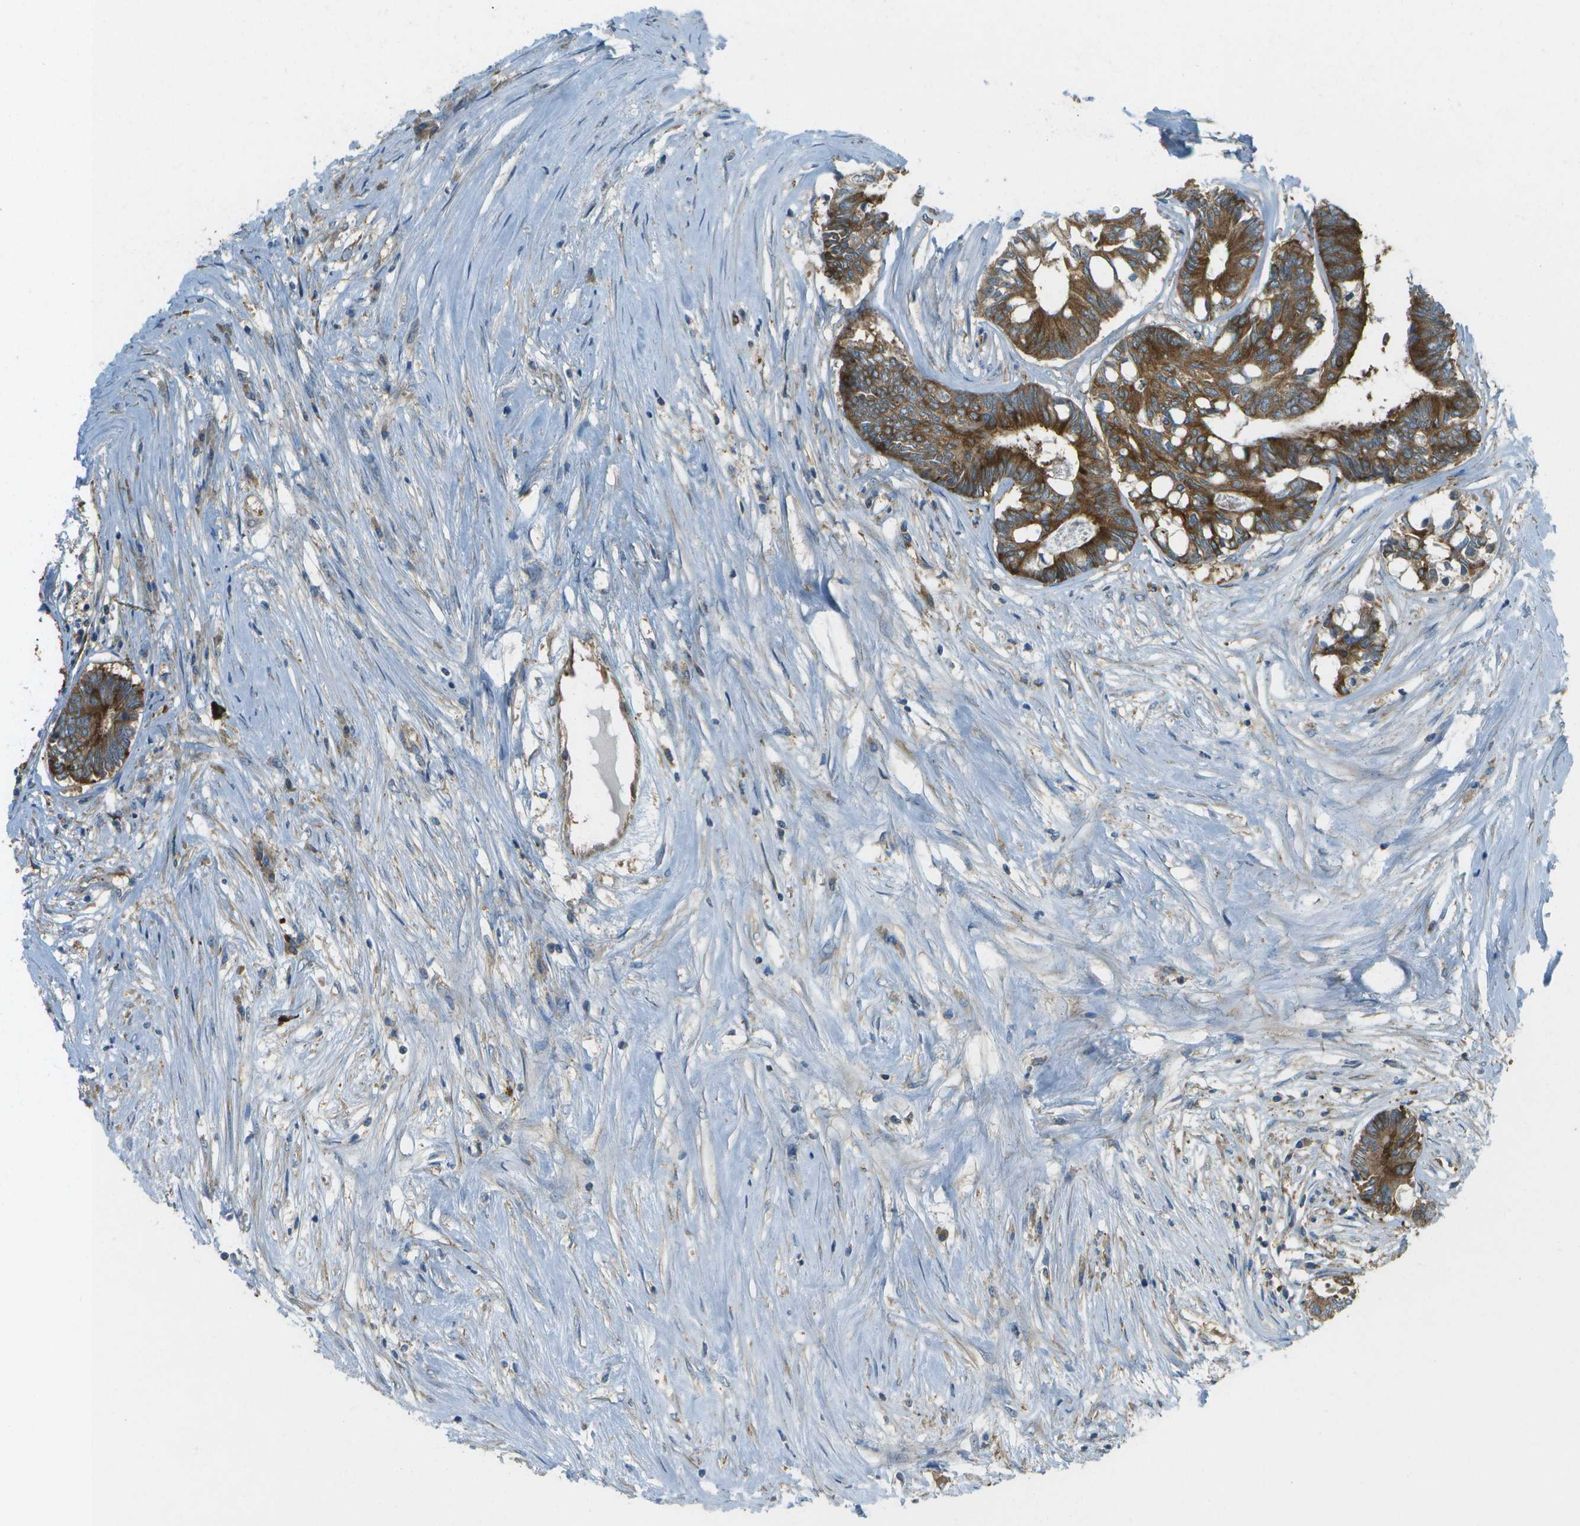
{"staining": {"intensity": "moderate", "quantity": ">75%", "location": "cytoplasmic/membranous"}, "tissue": "colorectal cancer", "cell_type": "Tumor cells", "image_type": "cancer", "snomed": [{"axis": "morphology", "description": "Adenocarcinoma, NOS"}, {"axis": "topography", "description": "Rectum"}], "caption": "The photomicrograph demonstrates immunohistochemical staining of colorectal adenocarcinoma. There is moderate cytoplasmic/membranous expression is present in approximately >75% of tumor cells. Using DAB (3,3'-diaminobenzidine) (brown) and hematoxylin (blue) stains, captured at high magnification using brightfield microscopy.", "gene": "WNK2", "patient": {"sex": "male", "age": 63}}